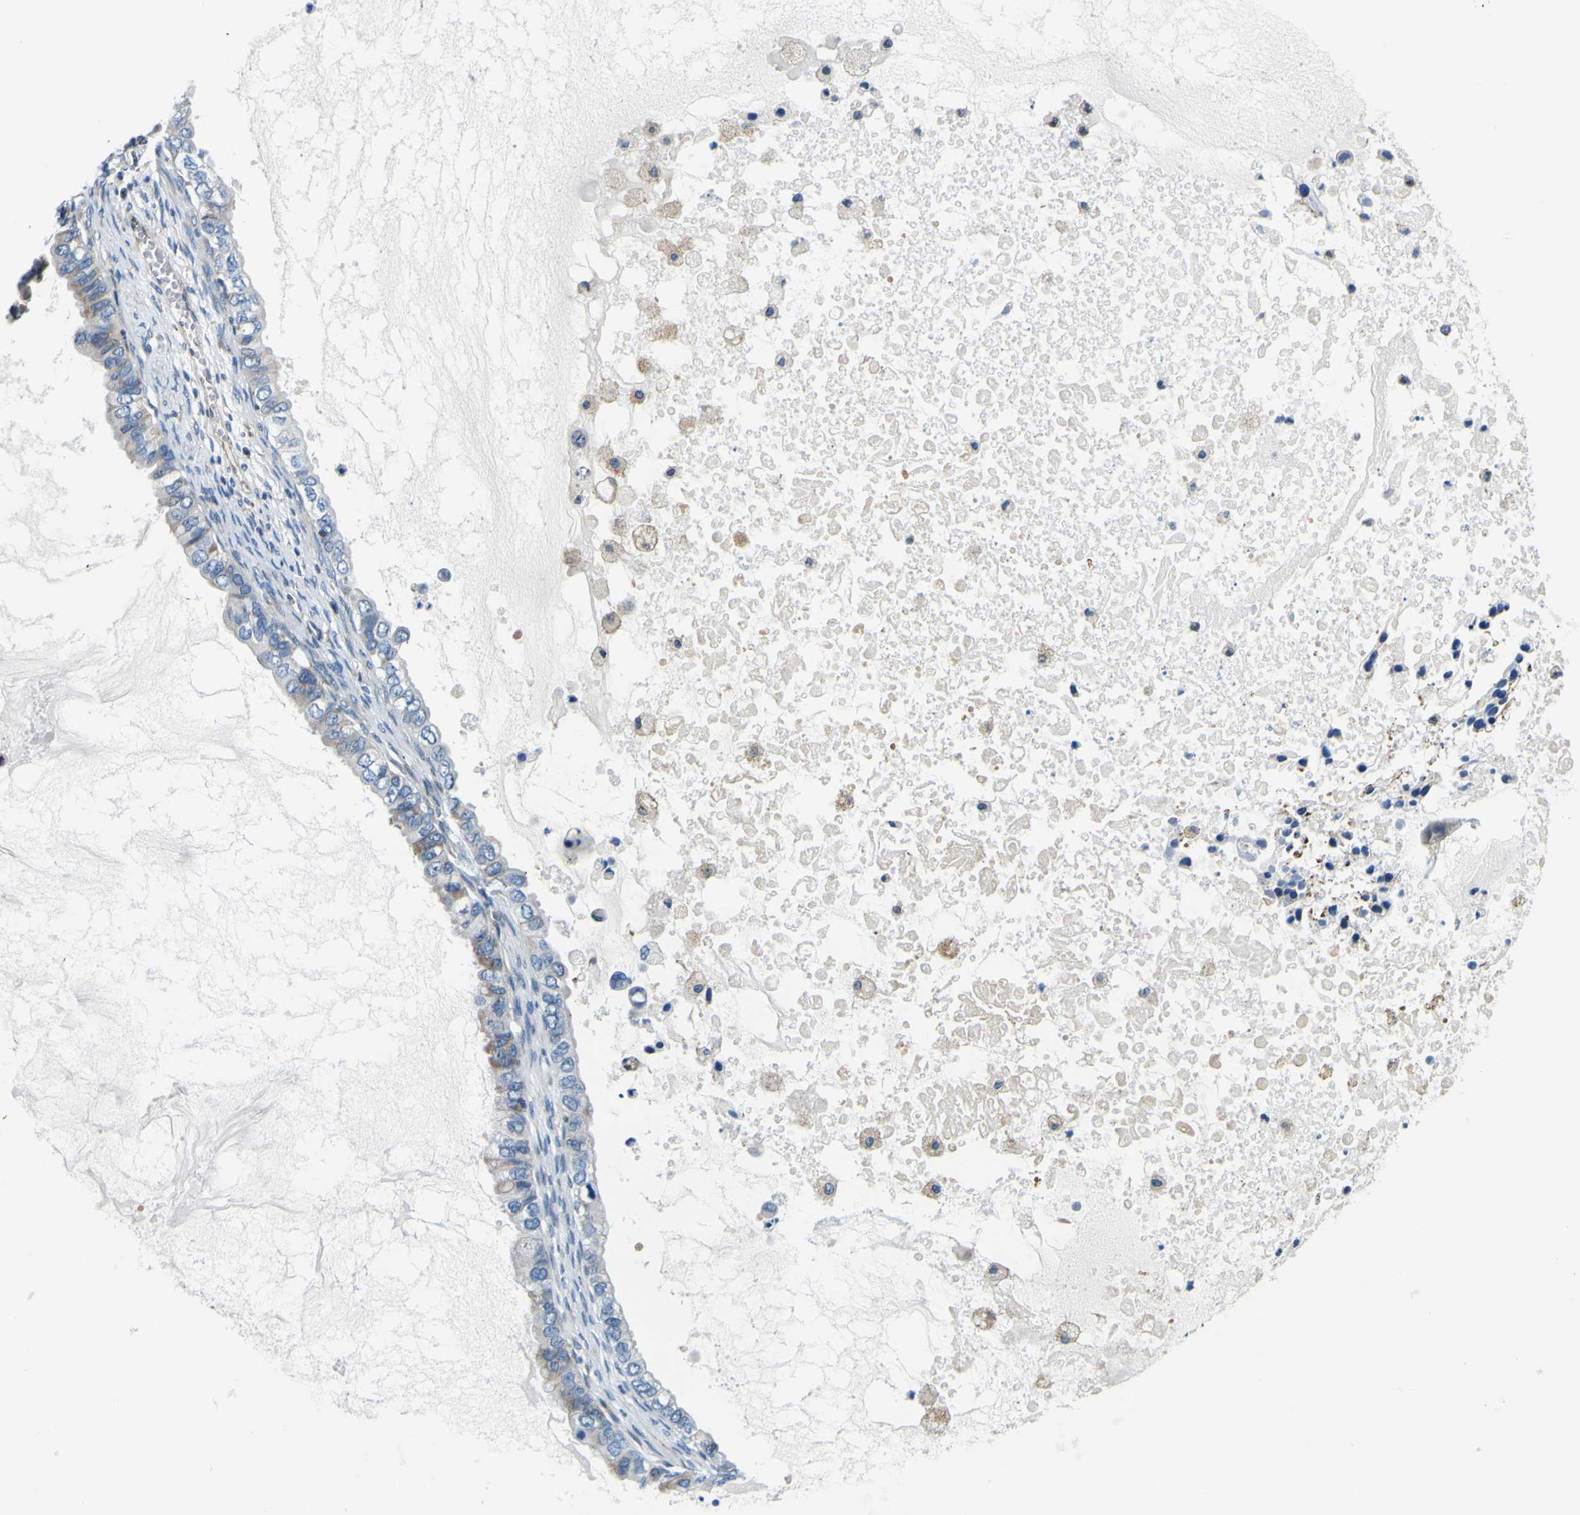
{"staining": {"intensity": "moderate", "quantity": "<25%", "location": "cytoplasmic/membranous"}, "tissue": "ovarian cancer", "cell_type": "Tumor cells", "image_type": "cancer", "snomed": [{"axis": "morphology", "description": "Cystadenocarcinoma, mucinous, NOS"}, {"axis": "topography", "description": "Ovary"}], "caption": "Tumor cells show moderate cytoplasmic/membranous positivity in about <25% of cells in mucinous cystadenocarcinoma (ovarian).", "gene": "NLRP3", "patient": {"sex": "female", "age": 80}}